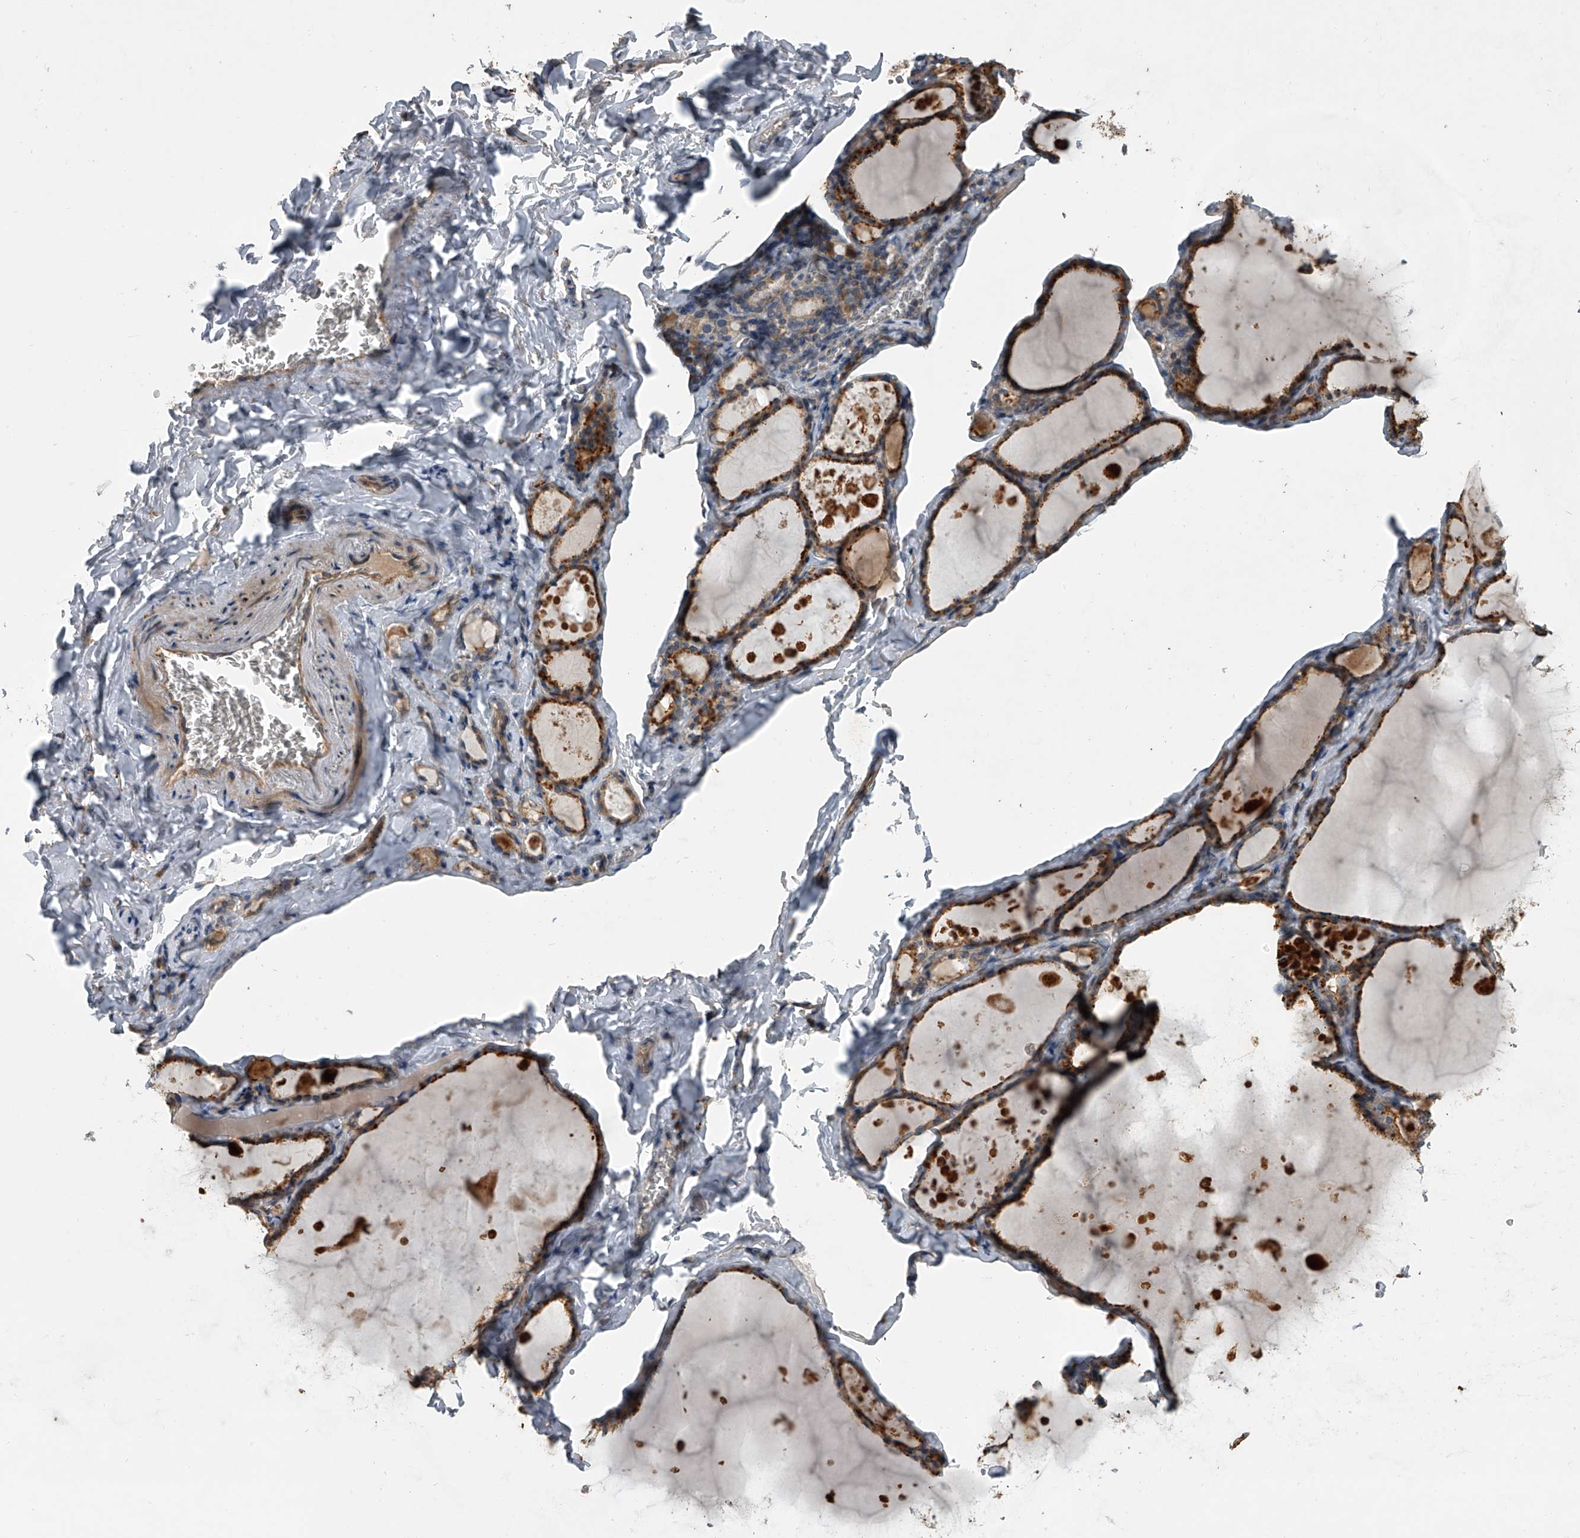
{"staining": {"intensity": "strong", "quantity": "25%-75%", "location": "cytoplasmic/membranous"}, "tissue": "thyroid gland", "cell_type": "Glandular cells", "image_type": "normal", "snomed": [{"axis": "morphology", "description": "Normal tissue, NOS"}, {"axis": "topography", "description": "Thyroid gland"}], "caption": "A brown stain highlights strong cytoplasmic/membranous positivity of a protein in glandular cells of normal human thyroid gland. The staining was performed using DAB to visualize the protein expression in brown, while the nuclei were stained in blue with hematoxylin (Magnification: 20x).", "gene": "DOCK9", "patient": {"sex": "male", "age": 56}}